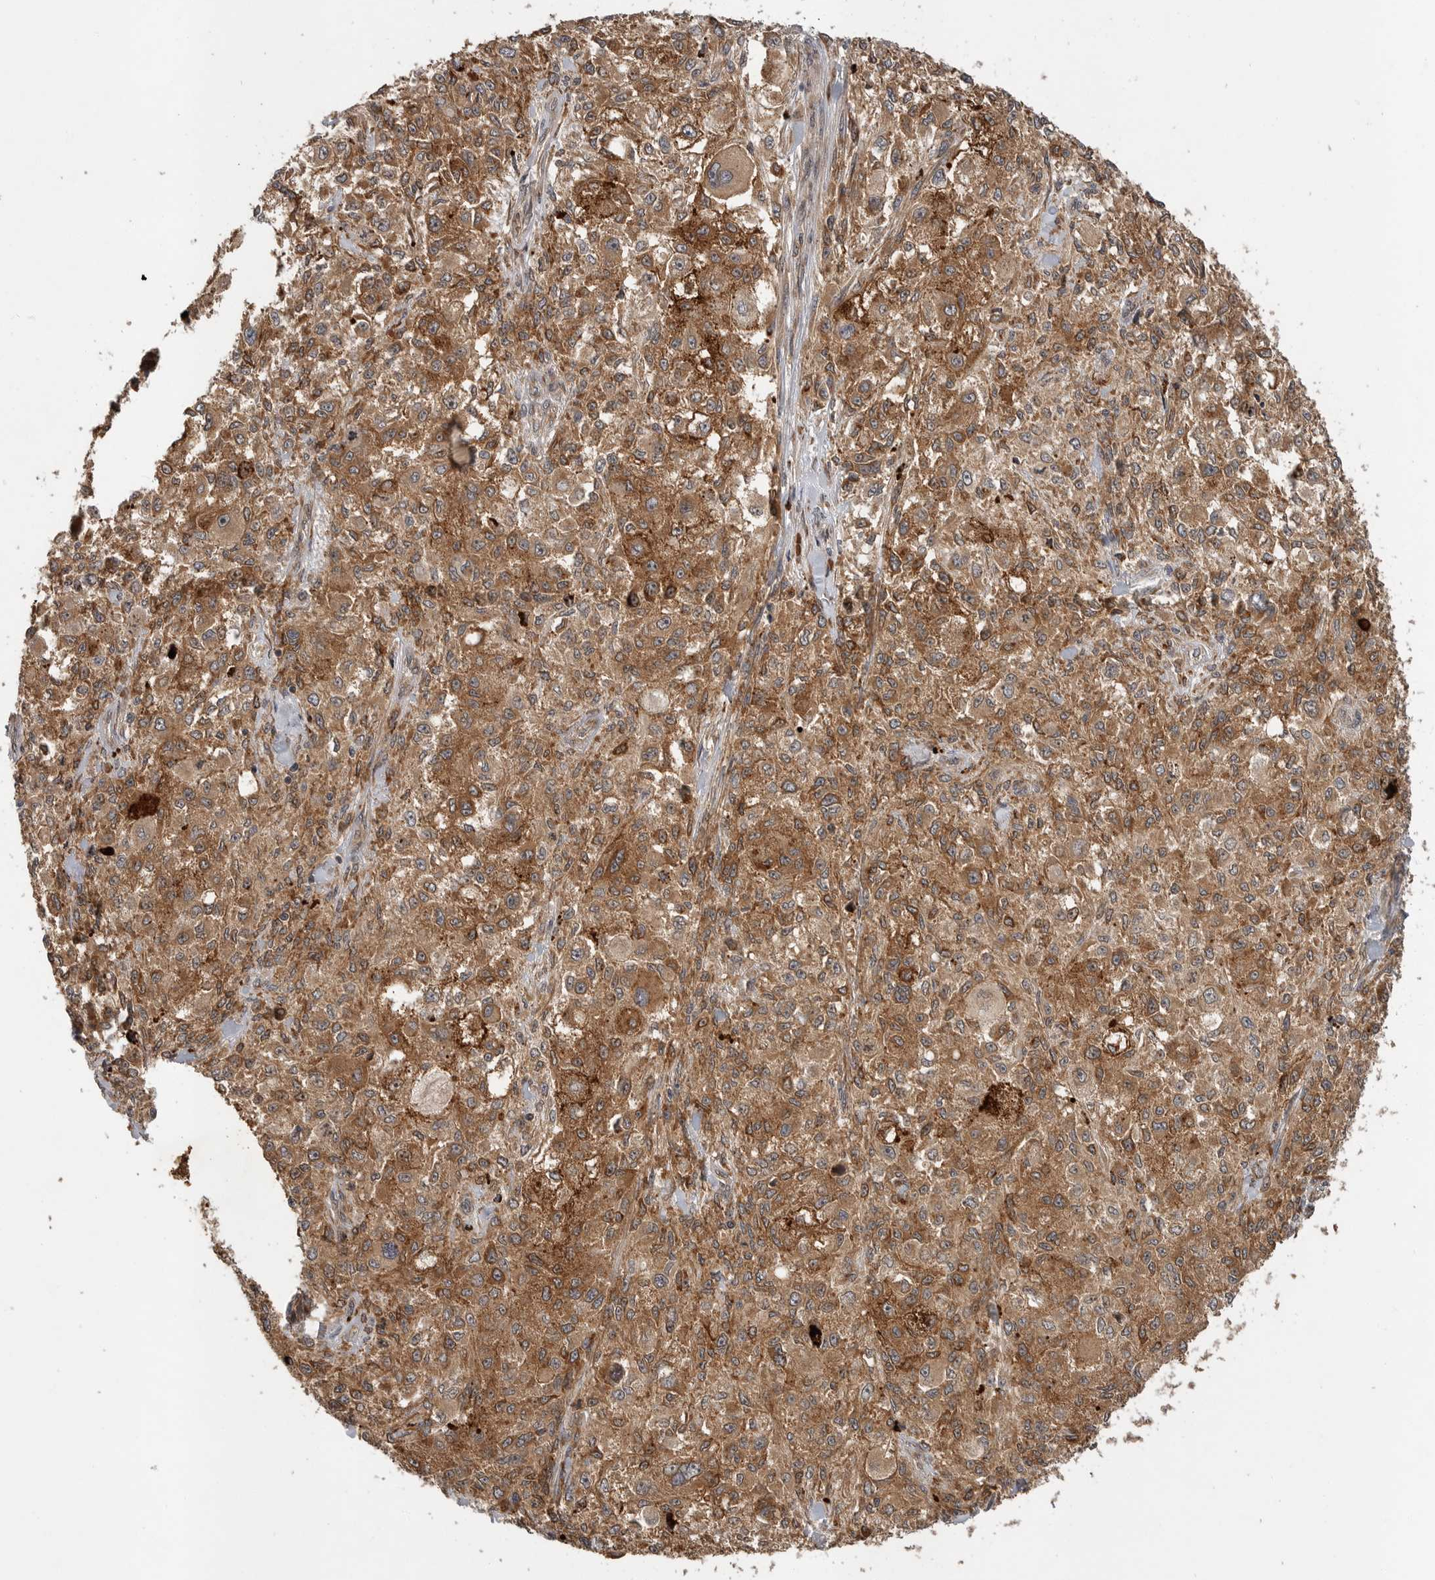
{"staining": {"intensity": "moderate", "quantity": ">75%", "location": "cytoplasmic/membranous"}, "tissue": "melanoma", "cell_type": "Tumor cells", "image_type": "cancer", "snomed": [{"axis": "morphology", "description": "Necrosis, NOS"}, {"axis": "morphology", "description": "Malignant melanoma, NOS"}, {"axis": "topography", "description": "Skin"}], "caption": "Immunohistochemistry of human melanoma displays medium levels of moderate cytoplasmic/membranous positivity in about >75% of tumor cells.", "gene": "OSBPL9", "patient": {"sex": "female", "age": 87}}